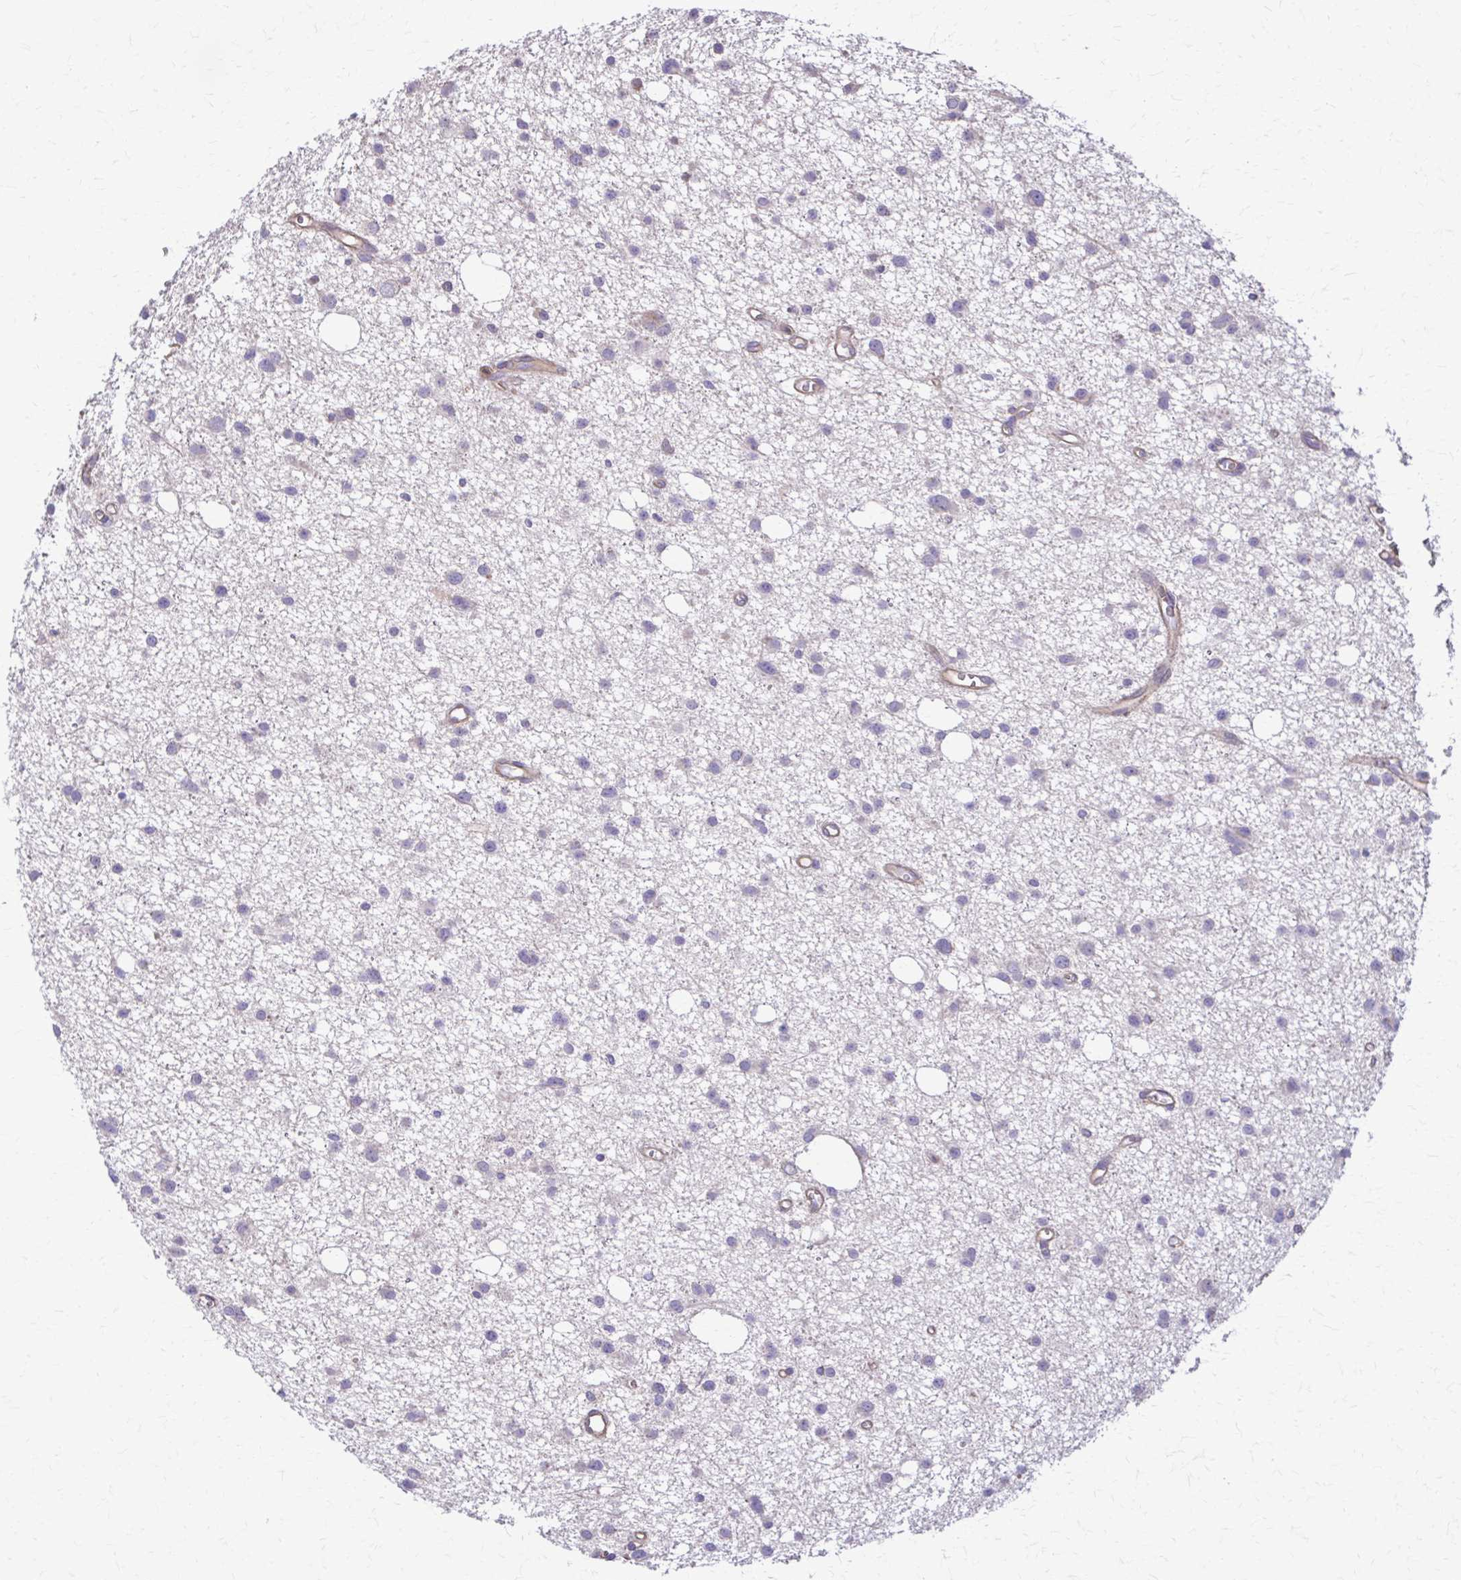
{"staining": {"intensity": "negative", "quantity": "none", "location": "none"}, "tissue": "glioma", "cell_type": "Tumor cells", "image_type": "cancer", "snomed": [{"axis": "morphology", "description": "Glioma, malignant, High grade"}, {"axis": "topography", "description": "Brain"}], "caption": "DAB immunohistochemical staining of human glioma reveals no significant staining in tumor cells.", "gene": "DSP", "patient": {"sex": "male", "age": 23}}